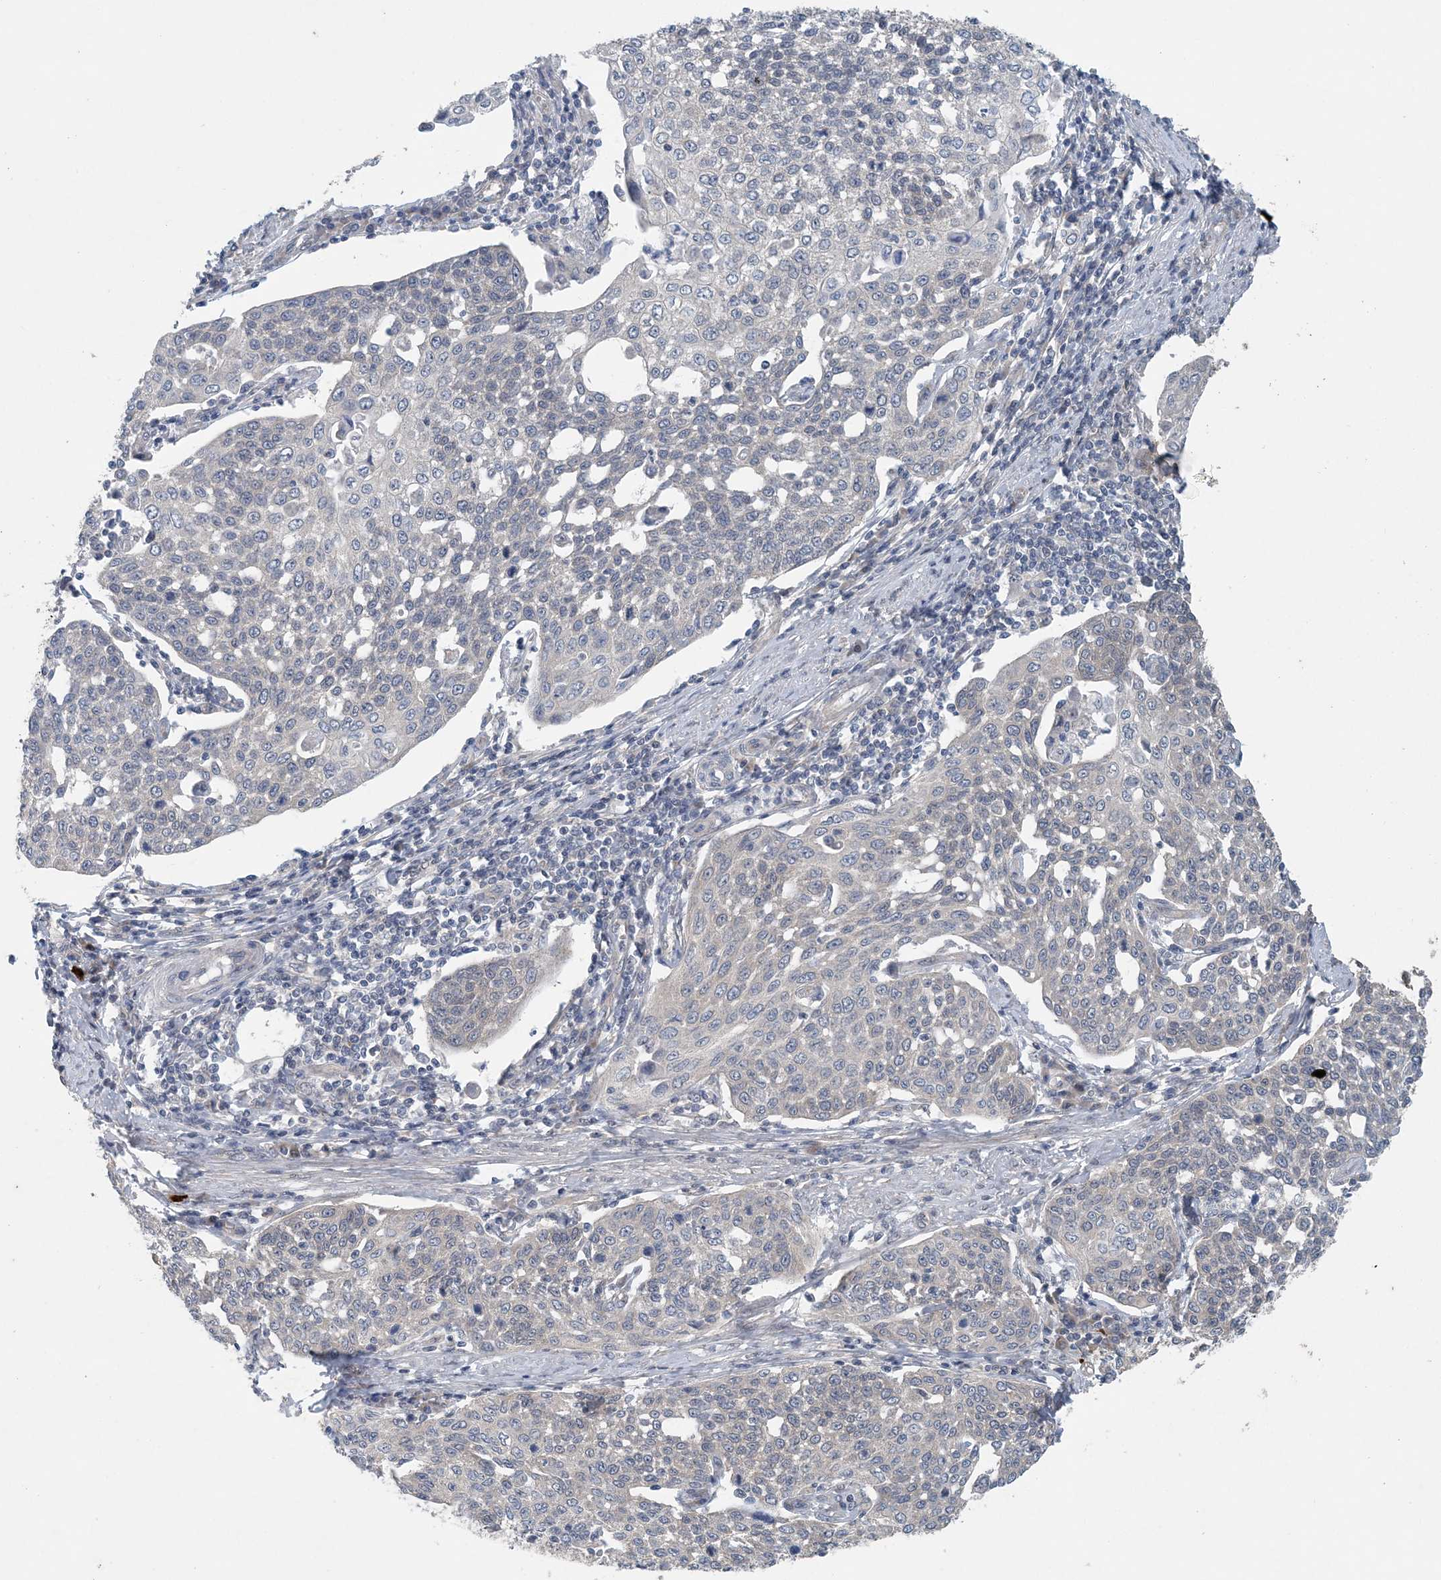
{"staining": {"intensity": "negative", "quantity": "none", "location": "none"}, "tissue": "cervical cancer", "cell_type": "Tumor cells", "image_type": "cancer", "snomed": [{"axis": "morphology", "description": "Squamous cell carcinoma, NOS"}, {"axis": "topography", "description": "Cervix"}], "caption": "A photomicrograph of cervical squamous cell carcinoma stained for a protein reveals no brown staining in tumor cells. (DAB immunohistochemistry (IHC) visualized using brightfield microscopy, high magnification).", "gene": "HIKESHI", "patient": {"sex": "female", "age": 34}}